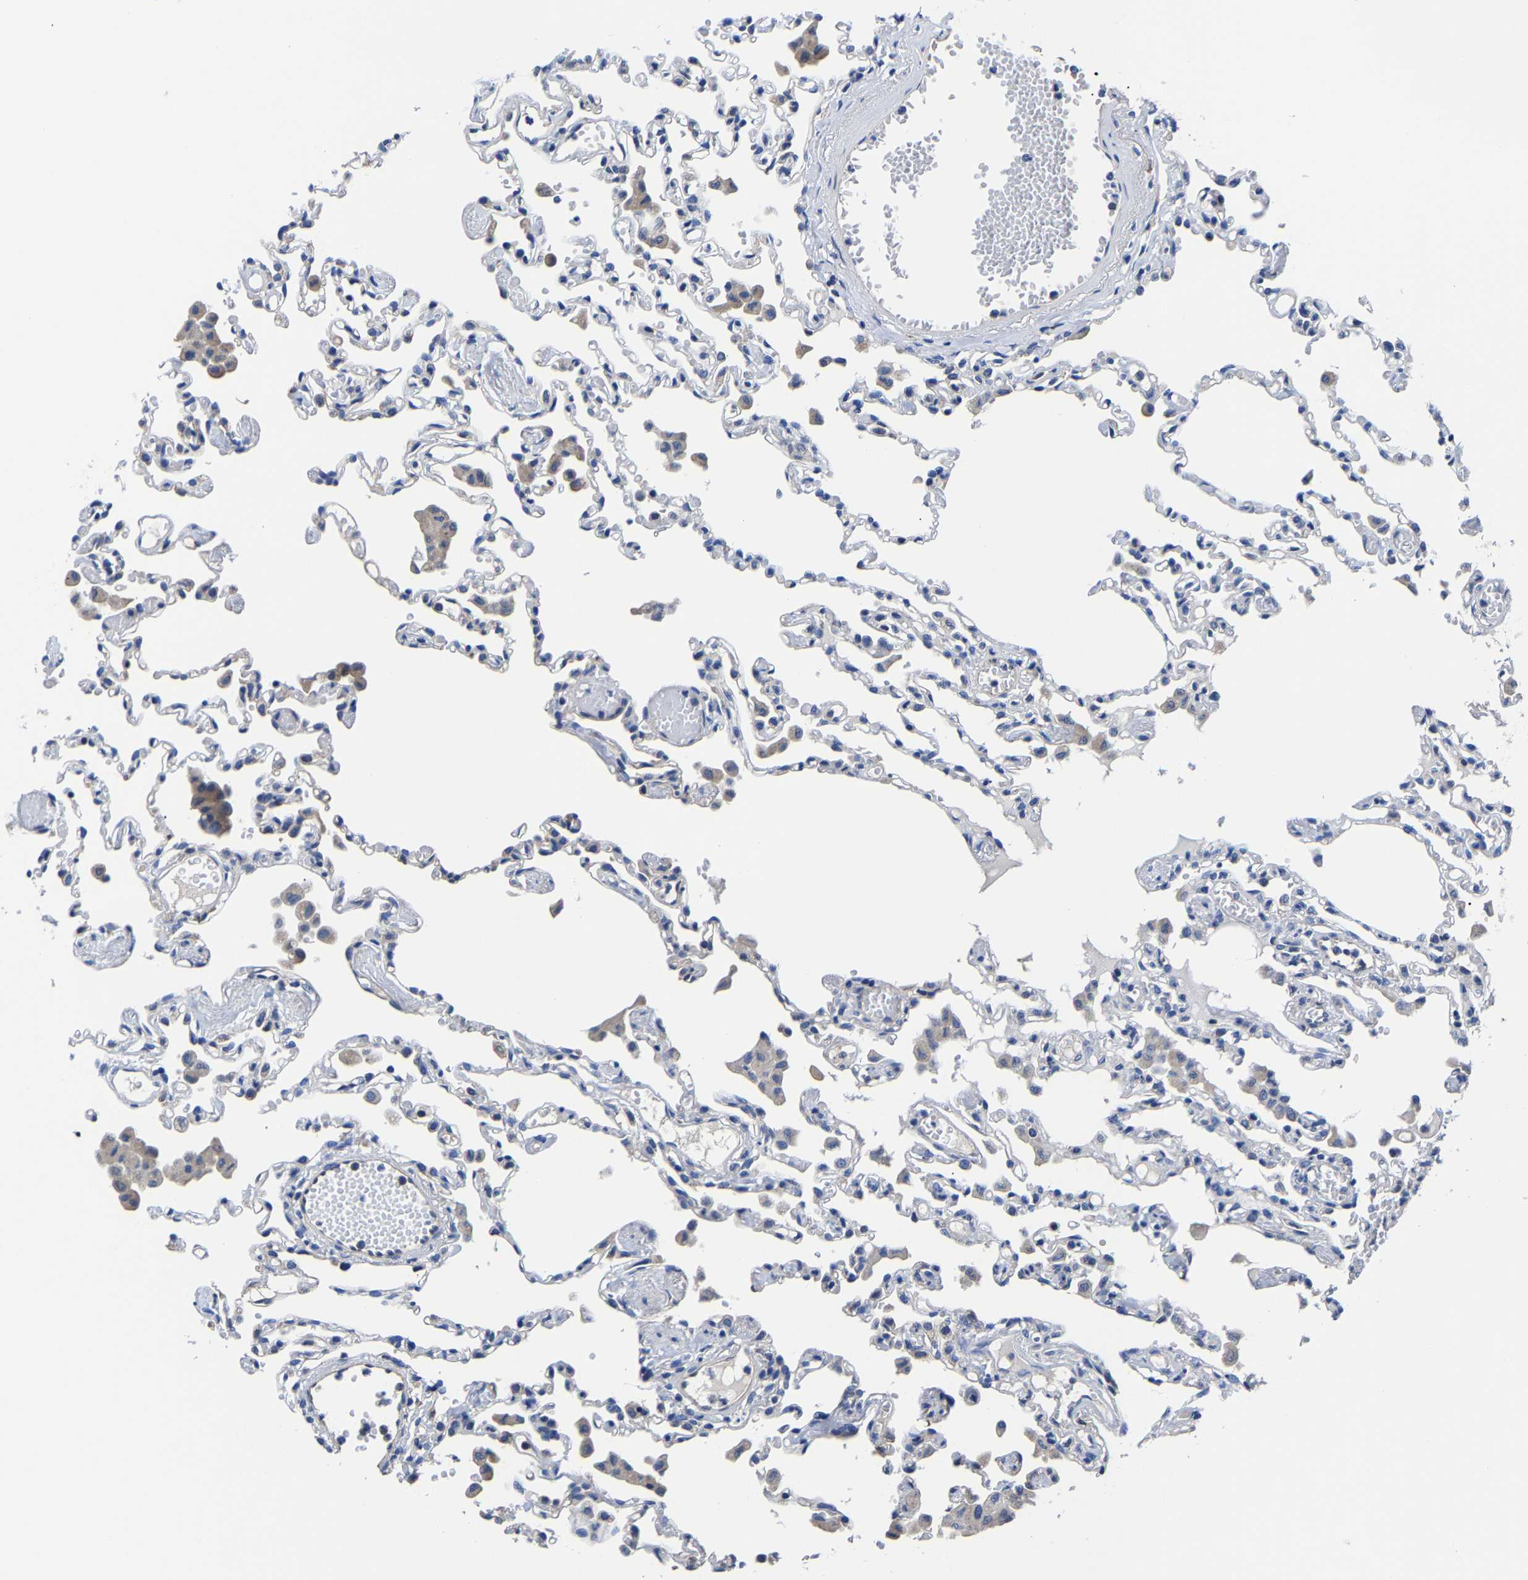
{"staining": {"intensity": "negative", "quantity": "none", "location": "none"}, "tissue": "lung", "cell_type": "Alveolar cells", "image_type": "normal", "snomed": [{"axis": "morphology", "description": "Normal tissue, NOS"}, {"axis": "topography", "description": "Bronchus"}, {"axis": "topography", "description": "Lung"}], "caption": "DAB (3,3'-diaminobenzidine) immunohistochemical staining of normal lung displays no significant expression in alveolar cells.", "gene": "SRPK2", "patient": {"sex": "female", "age": 49}}